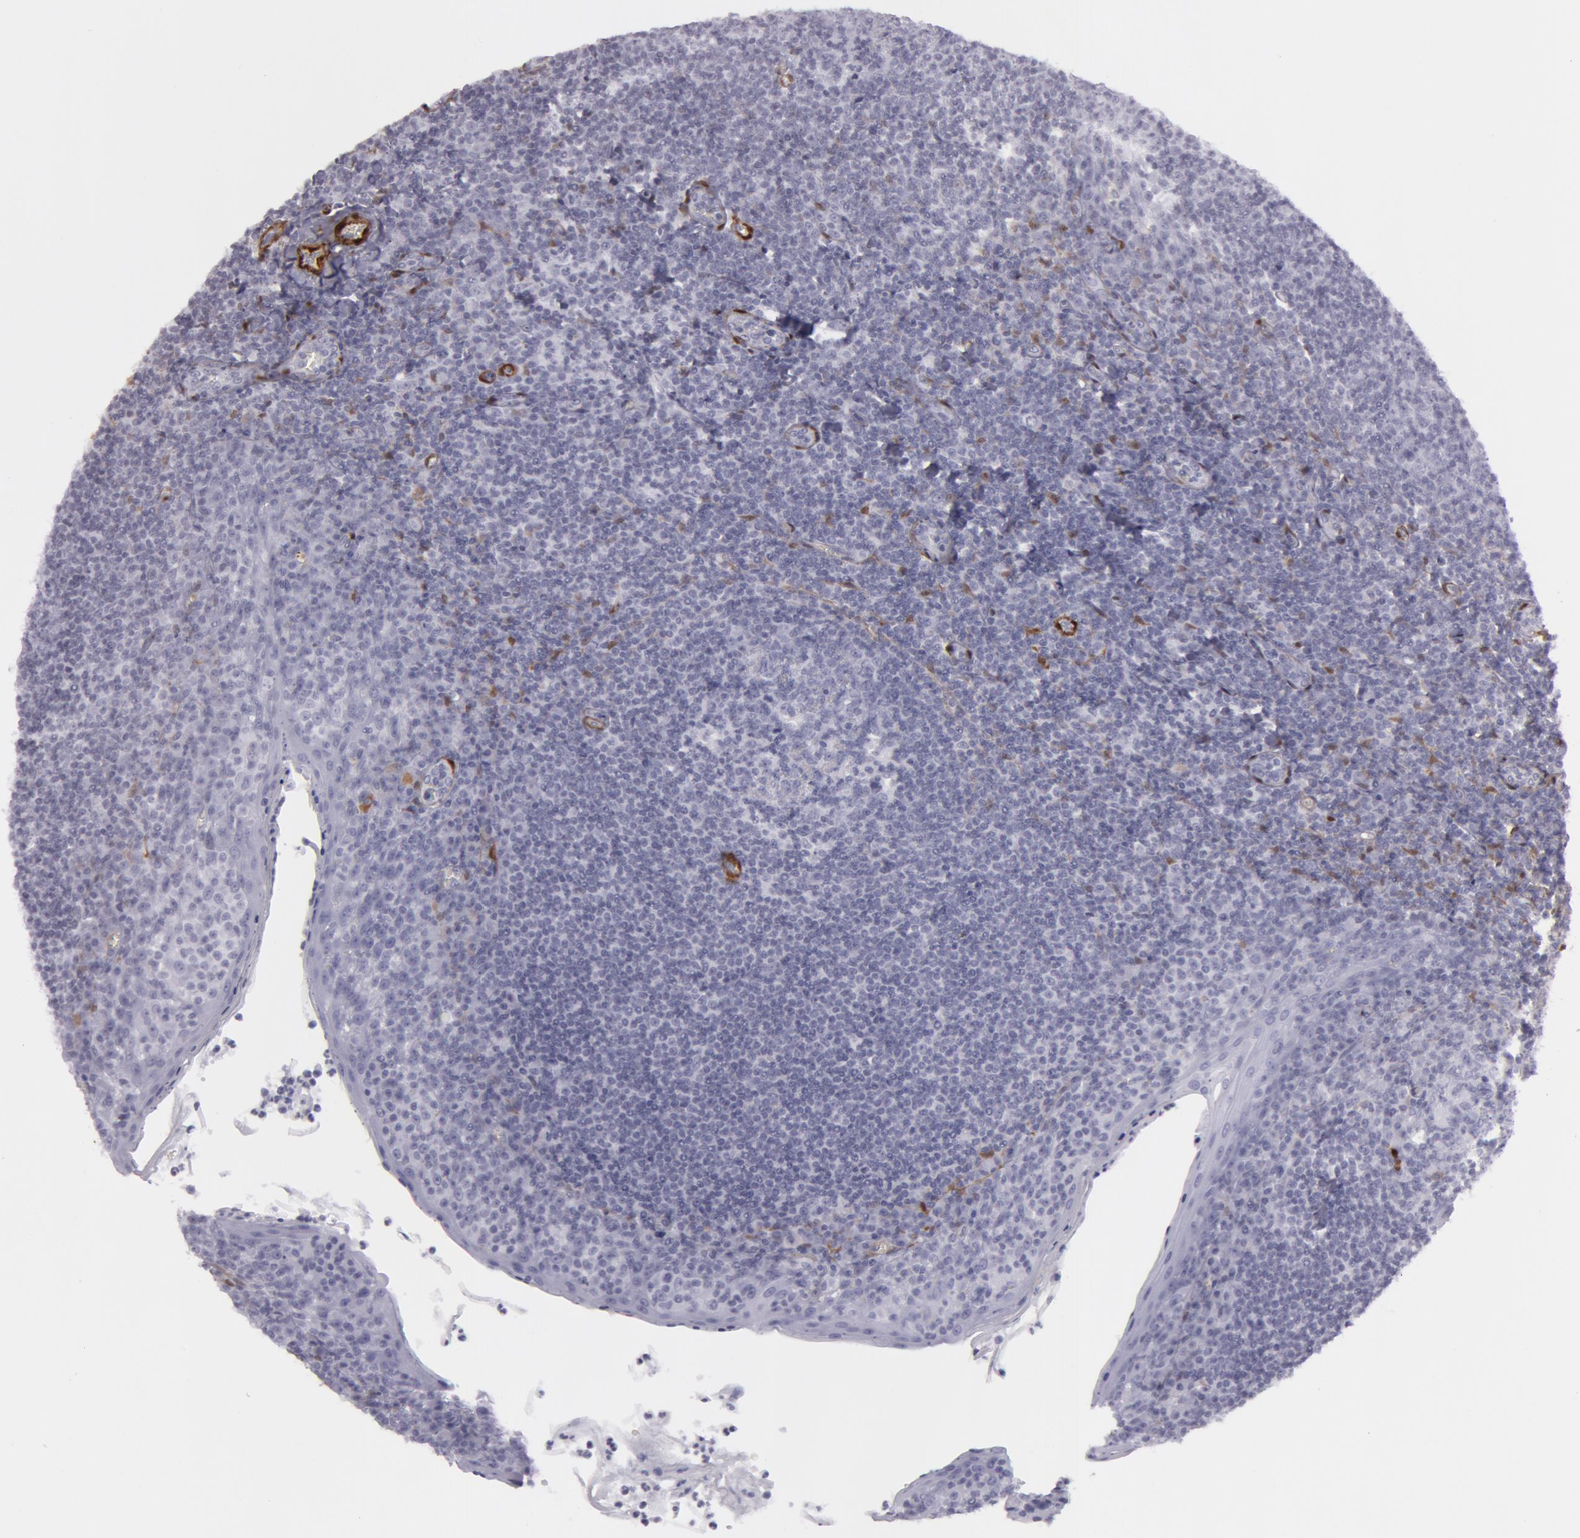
{"staining": {"intensity": "negative", "quantity": "none", "location": "none"}, "tissue": "tonsil", "cell_type": "Germinal center cells", "image_type": "normal", "snomed": [{"axis": "morphology", "description": "Normal tissue, NOS"}, {"axis": "topography", "description": "Tonsil"}], "caption": "An immunohistochemistry (IHC) photomicrograph of normal tonsil is shown. There is no staining in germinal center cells of tonsil.", "gene": "TAGLN", "patient": {"sex": "male", "age": 31}}